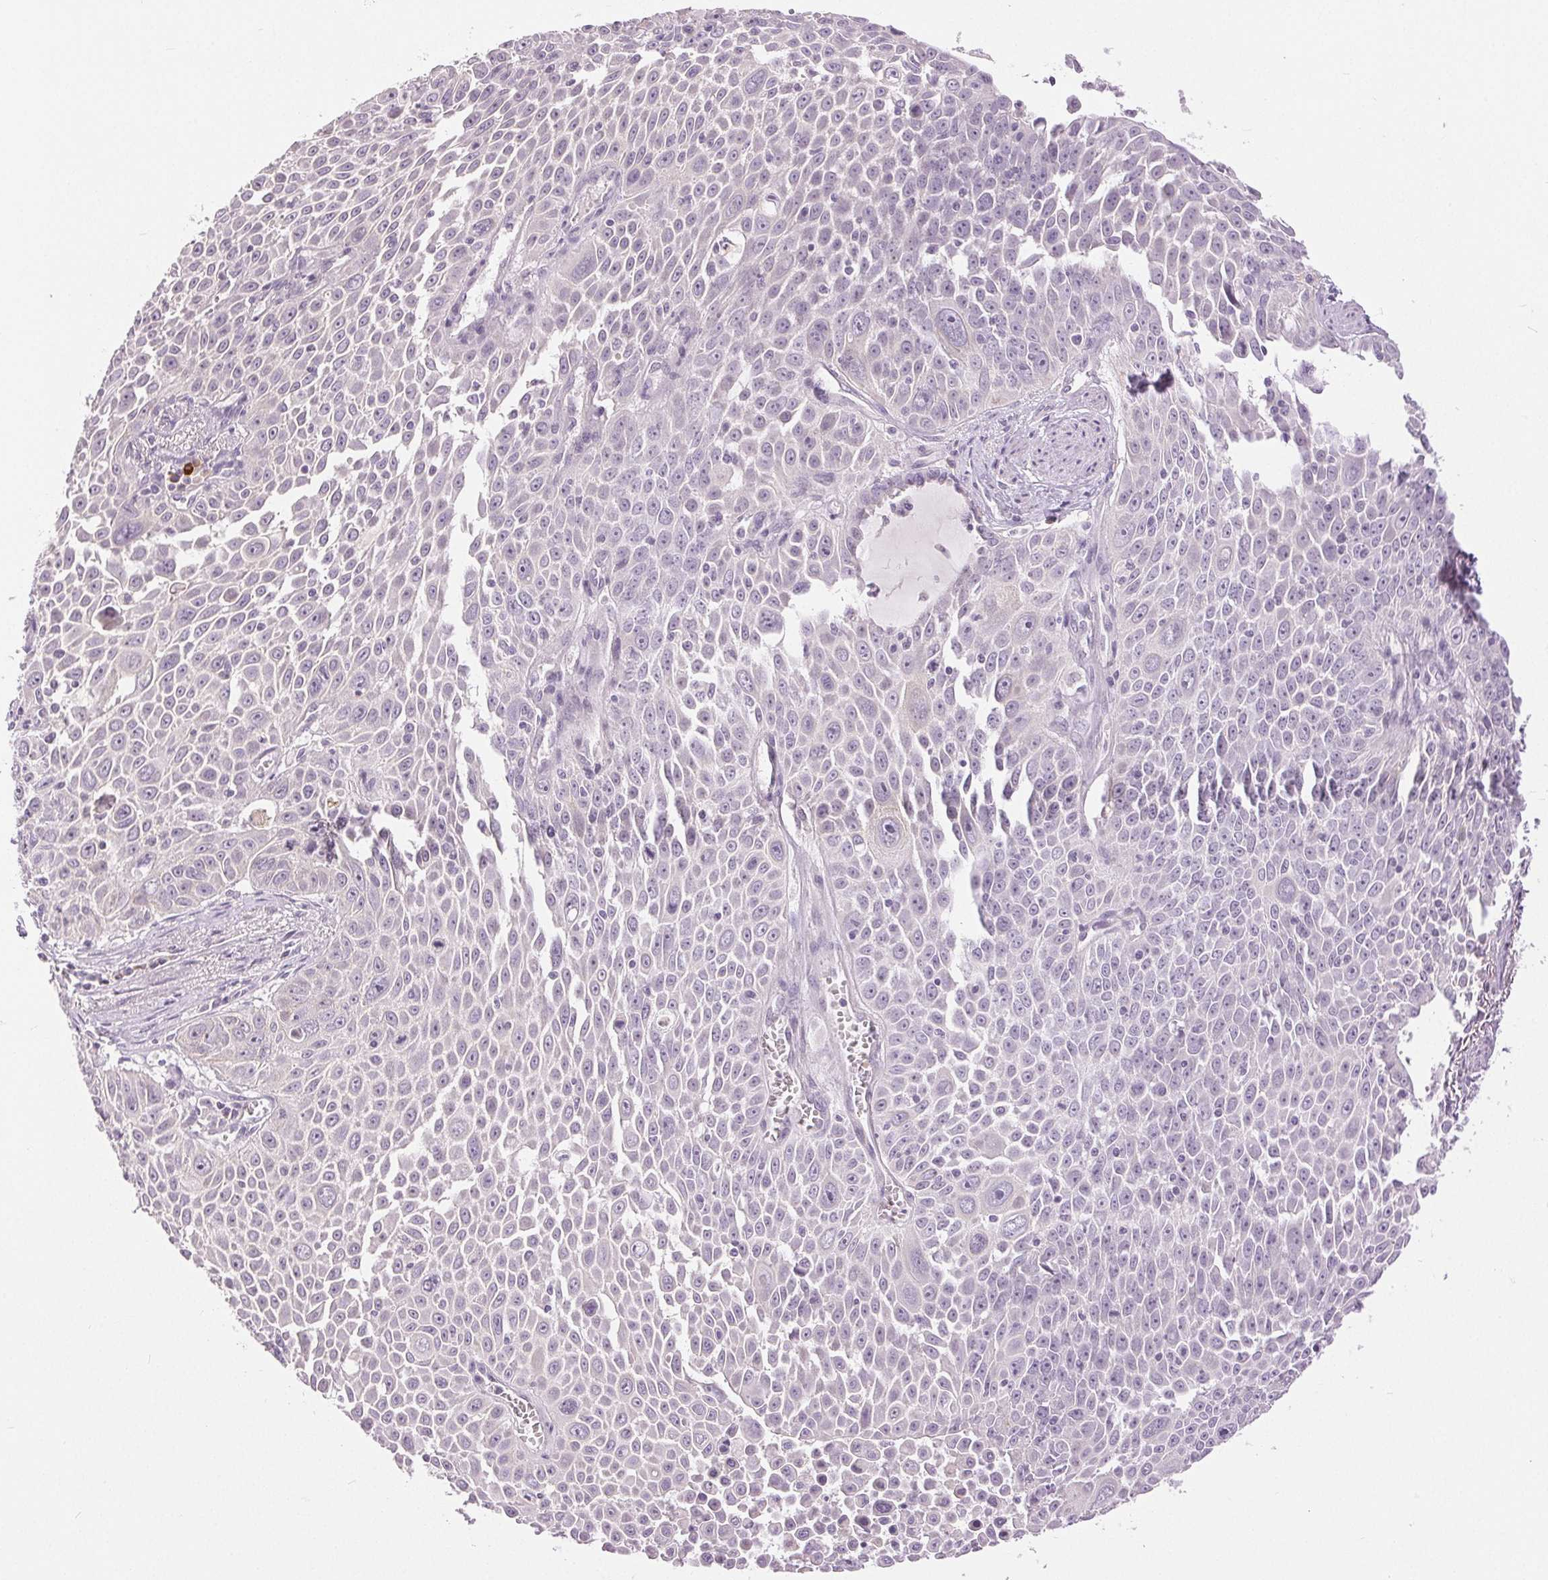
{"staining": {"intensity": "negative", "quantity": "none", "location": "none"}, "tissue": "lung cancer", "cell_type": "Tumor cells", "image_type": "cancer", "snomed": [{"axis": "morphology", "description": "Squamous cell carcinoma, NOS"}, {"axis": "morphology", "description": "Squamous cell carcinoma, metastatic, NOS"}, {"axis": "topography", "description": "Lymph node"}, {"axis": "topography", "description": "Lung"}], "caption": "This is a image of IHC staining of squamous cell carcinoma (lung), which shows no expression in tumor cells. The staining was performed using DAB to visualize the protein expression in brown, while the nuclei were stained in blue with hematoxylin (Magnification: 20x).", "gene": "DSG3", "patient": {"sex": "female", "age": 62}}